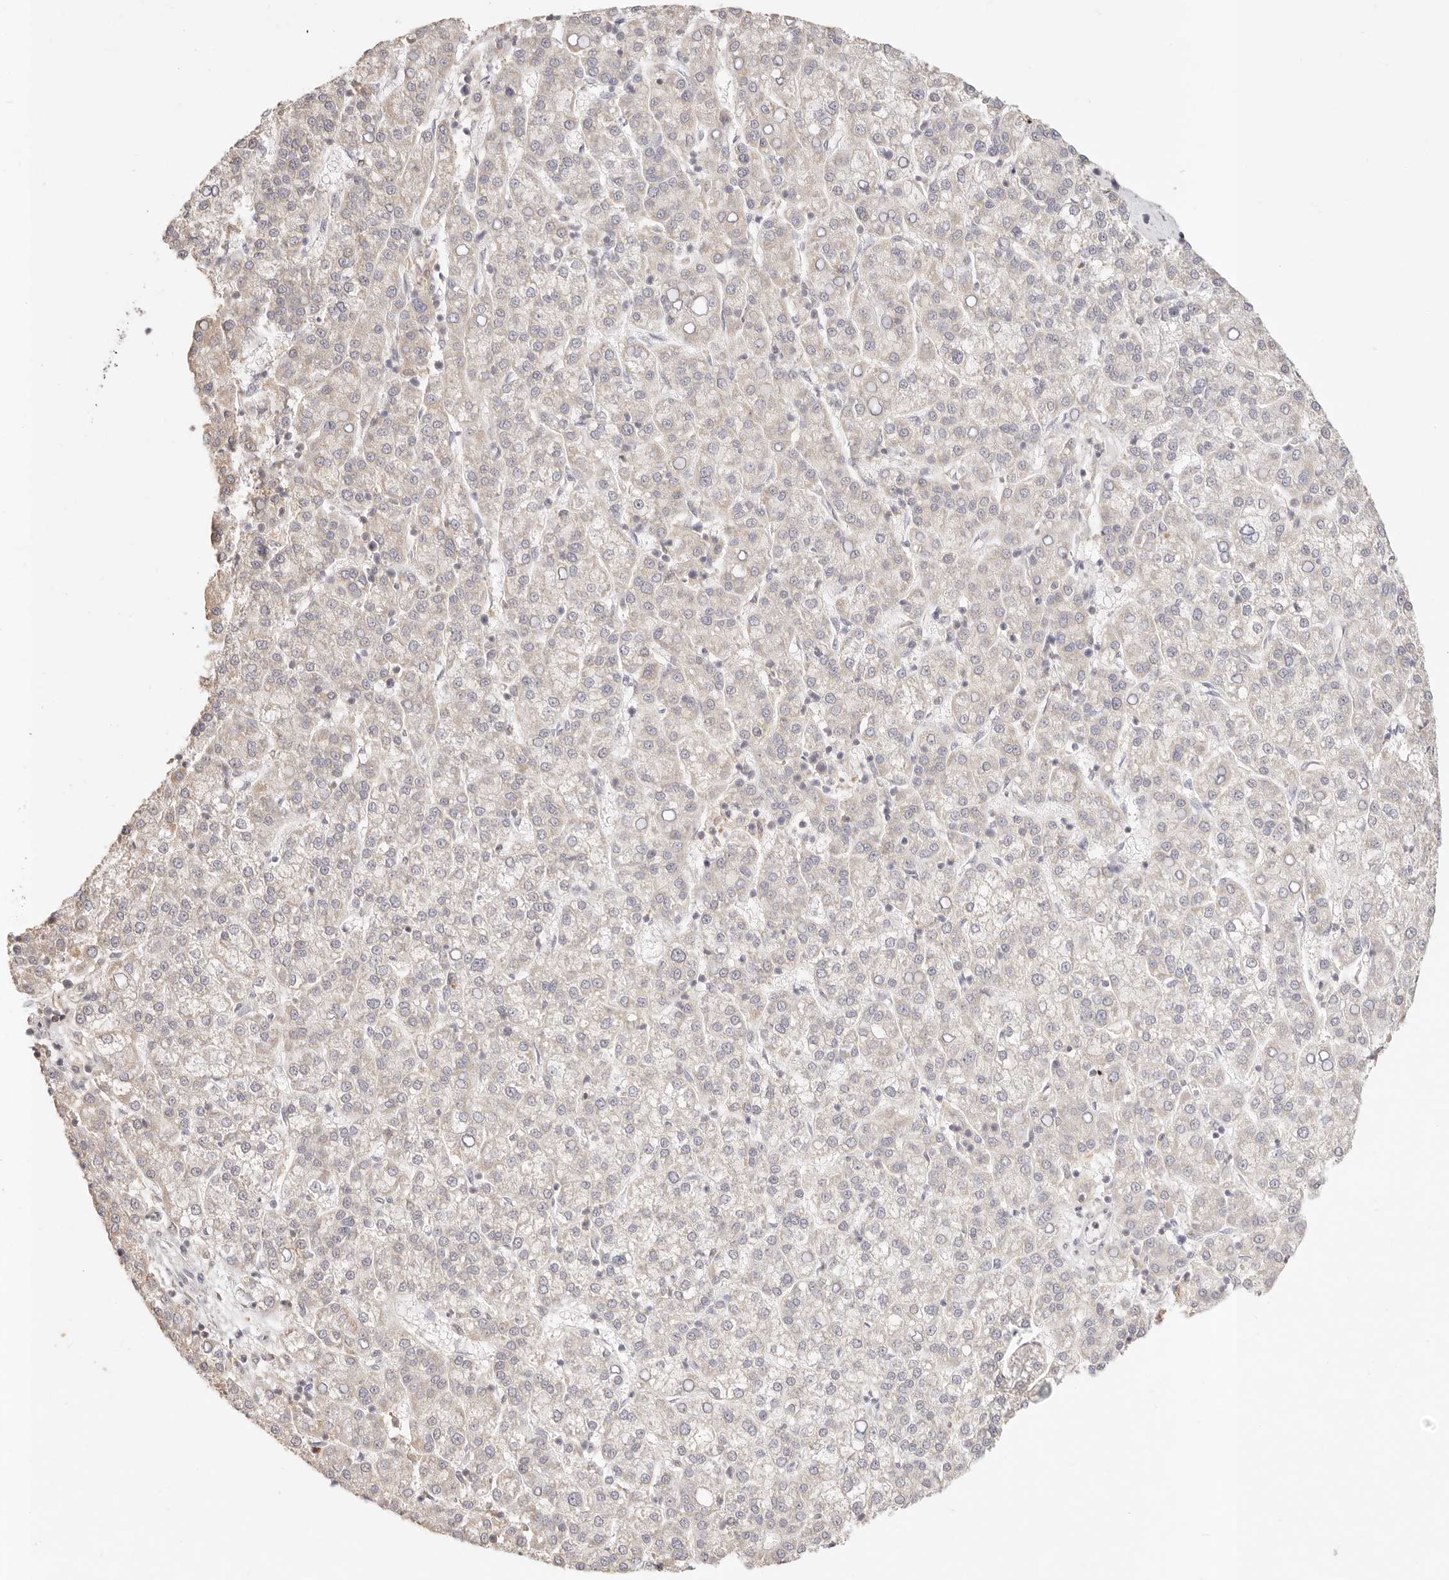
{"staining": {"intensity": "negative", "quantity": "none", "location": "none"}, "tissue": "liver cancer", "cell_type": "Tumor cells", "image_type": "cancer", "snomed": [{"axis": "morphology", "description": "Carcinoma, Hepatocellular, NOS"}, {"axis": "topography", "description": "Liver"}], "caption": "Protein analysis of liver cancer (hepatocellular carcinoma) exhibits no significant positivity in tumor cells.", "gene": "GPR156", "patient": {"sex": "female", "age": 58}}